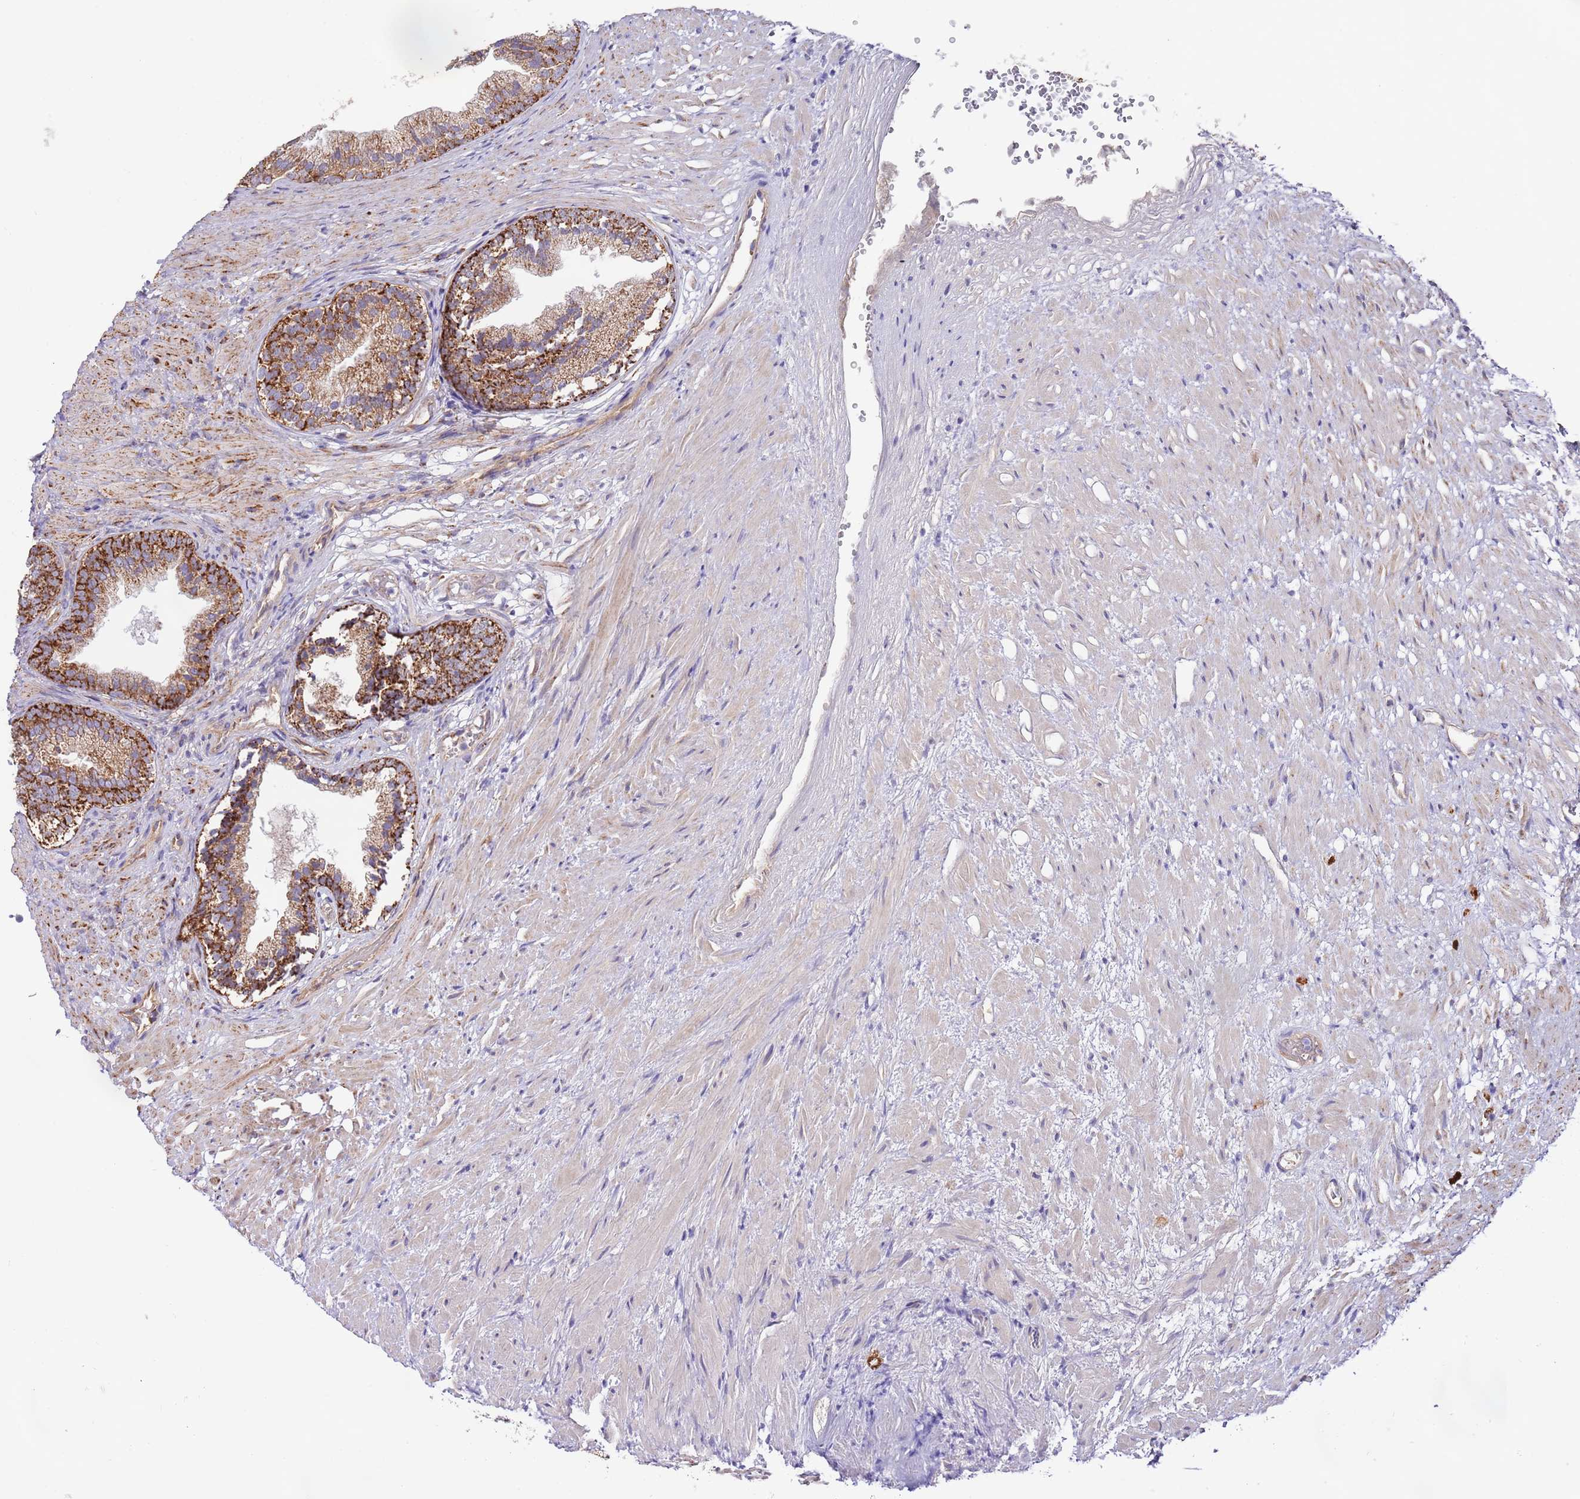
{"staining": {"intensity": "strong", "quantity": ">75%", "location": "cytoplasmic/membranous"}, "tissue": "prostate", "cell_type": "Glandular cells", "image_type": "normal", "snomed": [{"axis": "morphology", "description": "Normal tissue, NOS"}, {"axis": "topography", "description": "Prostate"}], "caption": "Protein analysis of normal prostate exhibits strong cytoplasmic/membranous staining in about >75% of glandular cells. The protein is stained brown, and the nuclei are stained in blue (DAB (3,3'-diaminobenzidine) IHC with brightfield microscopy, high magnification).", "gene": "DOCK6", "patient": {"sex": "male", "age": 76}}